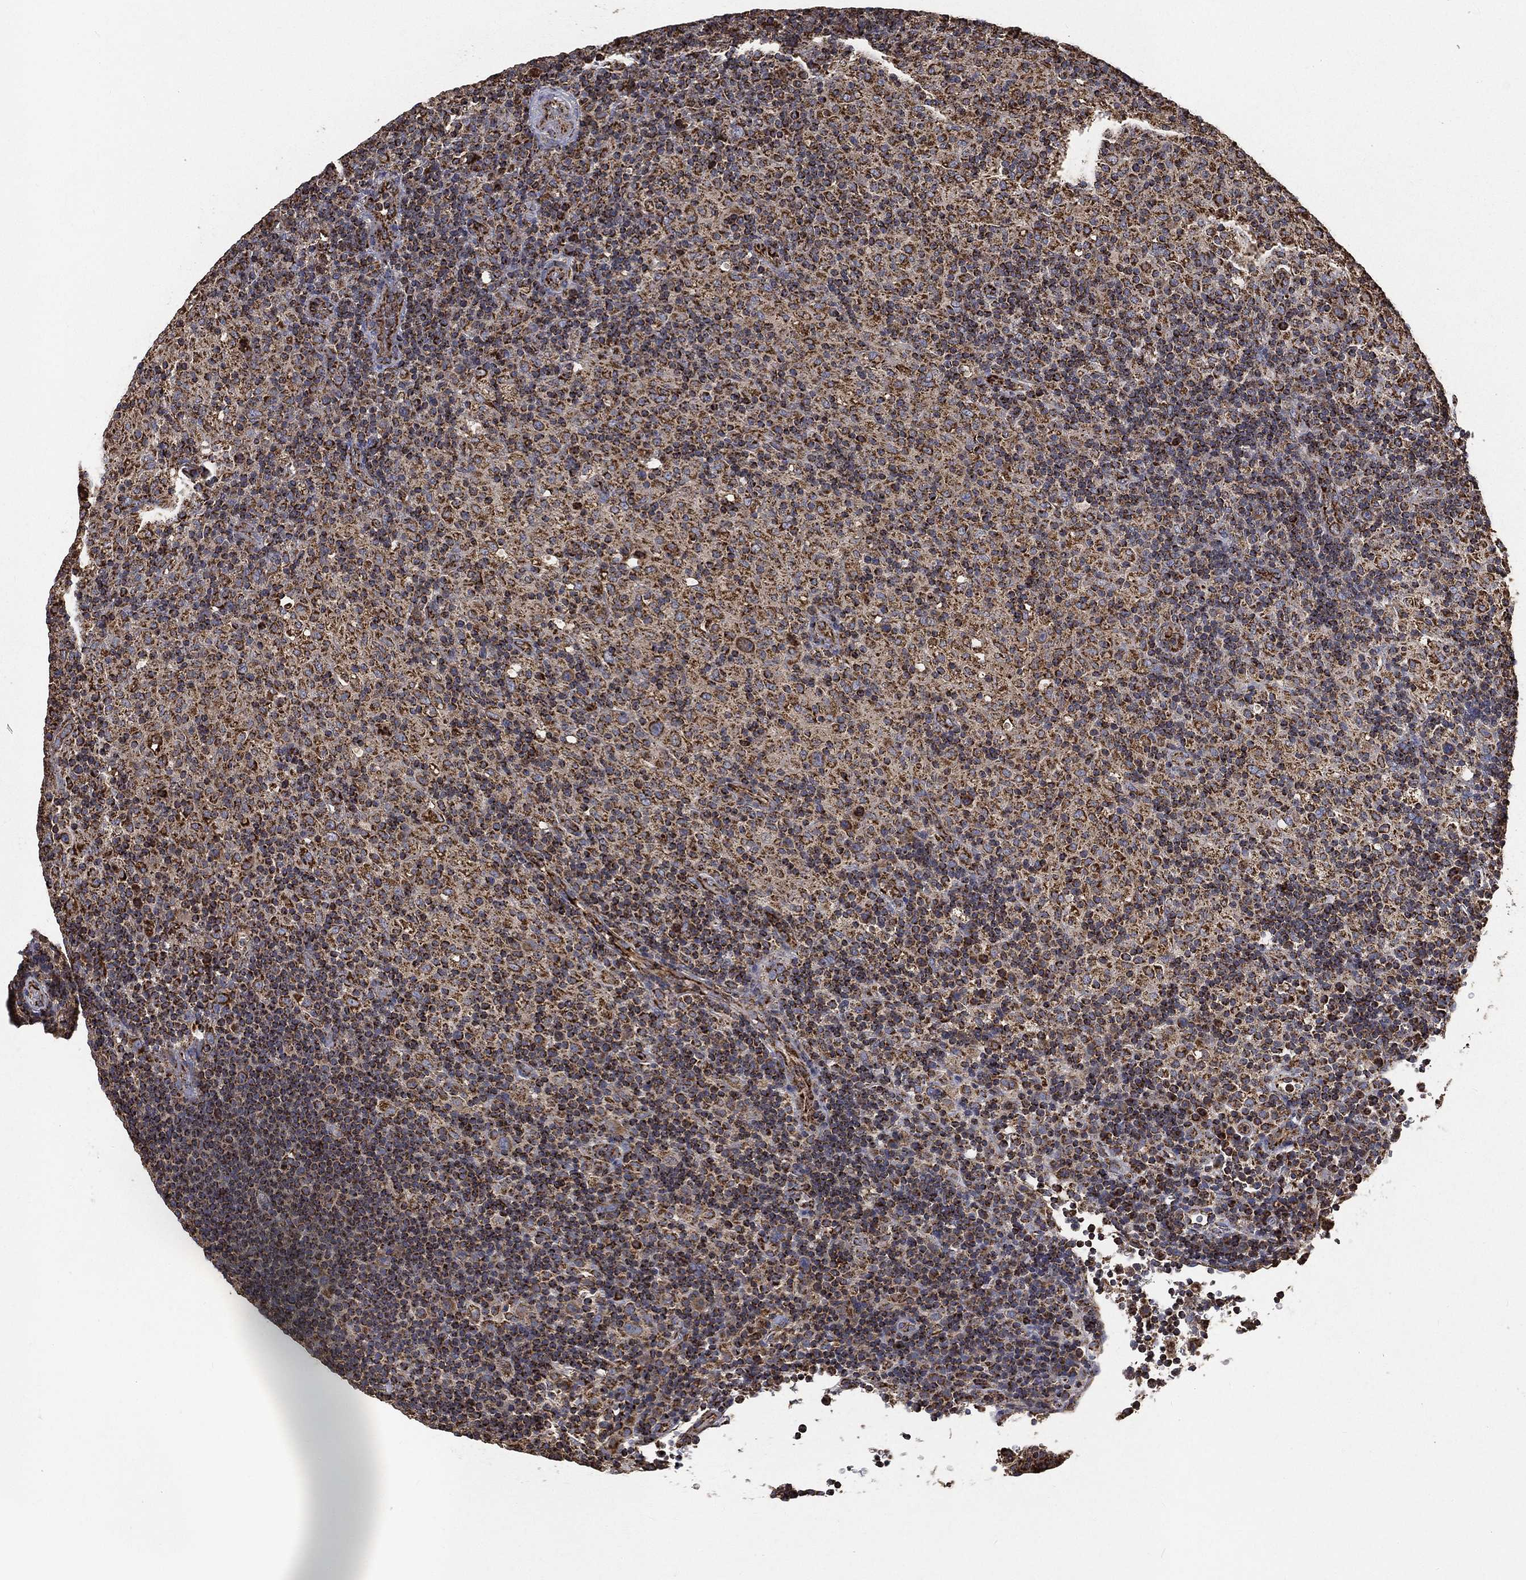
{"staining": {"intensity": "strong", "quantity": ">75%", "location": "cytoplasmic/membranous"}, "tissue": "lymphoma", "cell_type": "Tumor cells", "image_type": "cancer", "snomed": [{"axis": "morphology", "description": "Hodgkin's disease, NOS"}, {"axis": "topography", "description": "Lymph node"}], "caption": "A histopathology image showing strong cytoplasmic/membranous expression in approximately >75% of tumor cells in lymphoma, as visualized by brown immunohistochemical staining.", "gene": "SLC38A7", "patient": {"sex": "male", "age": 70}}